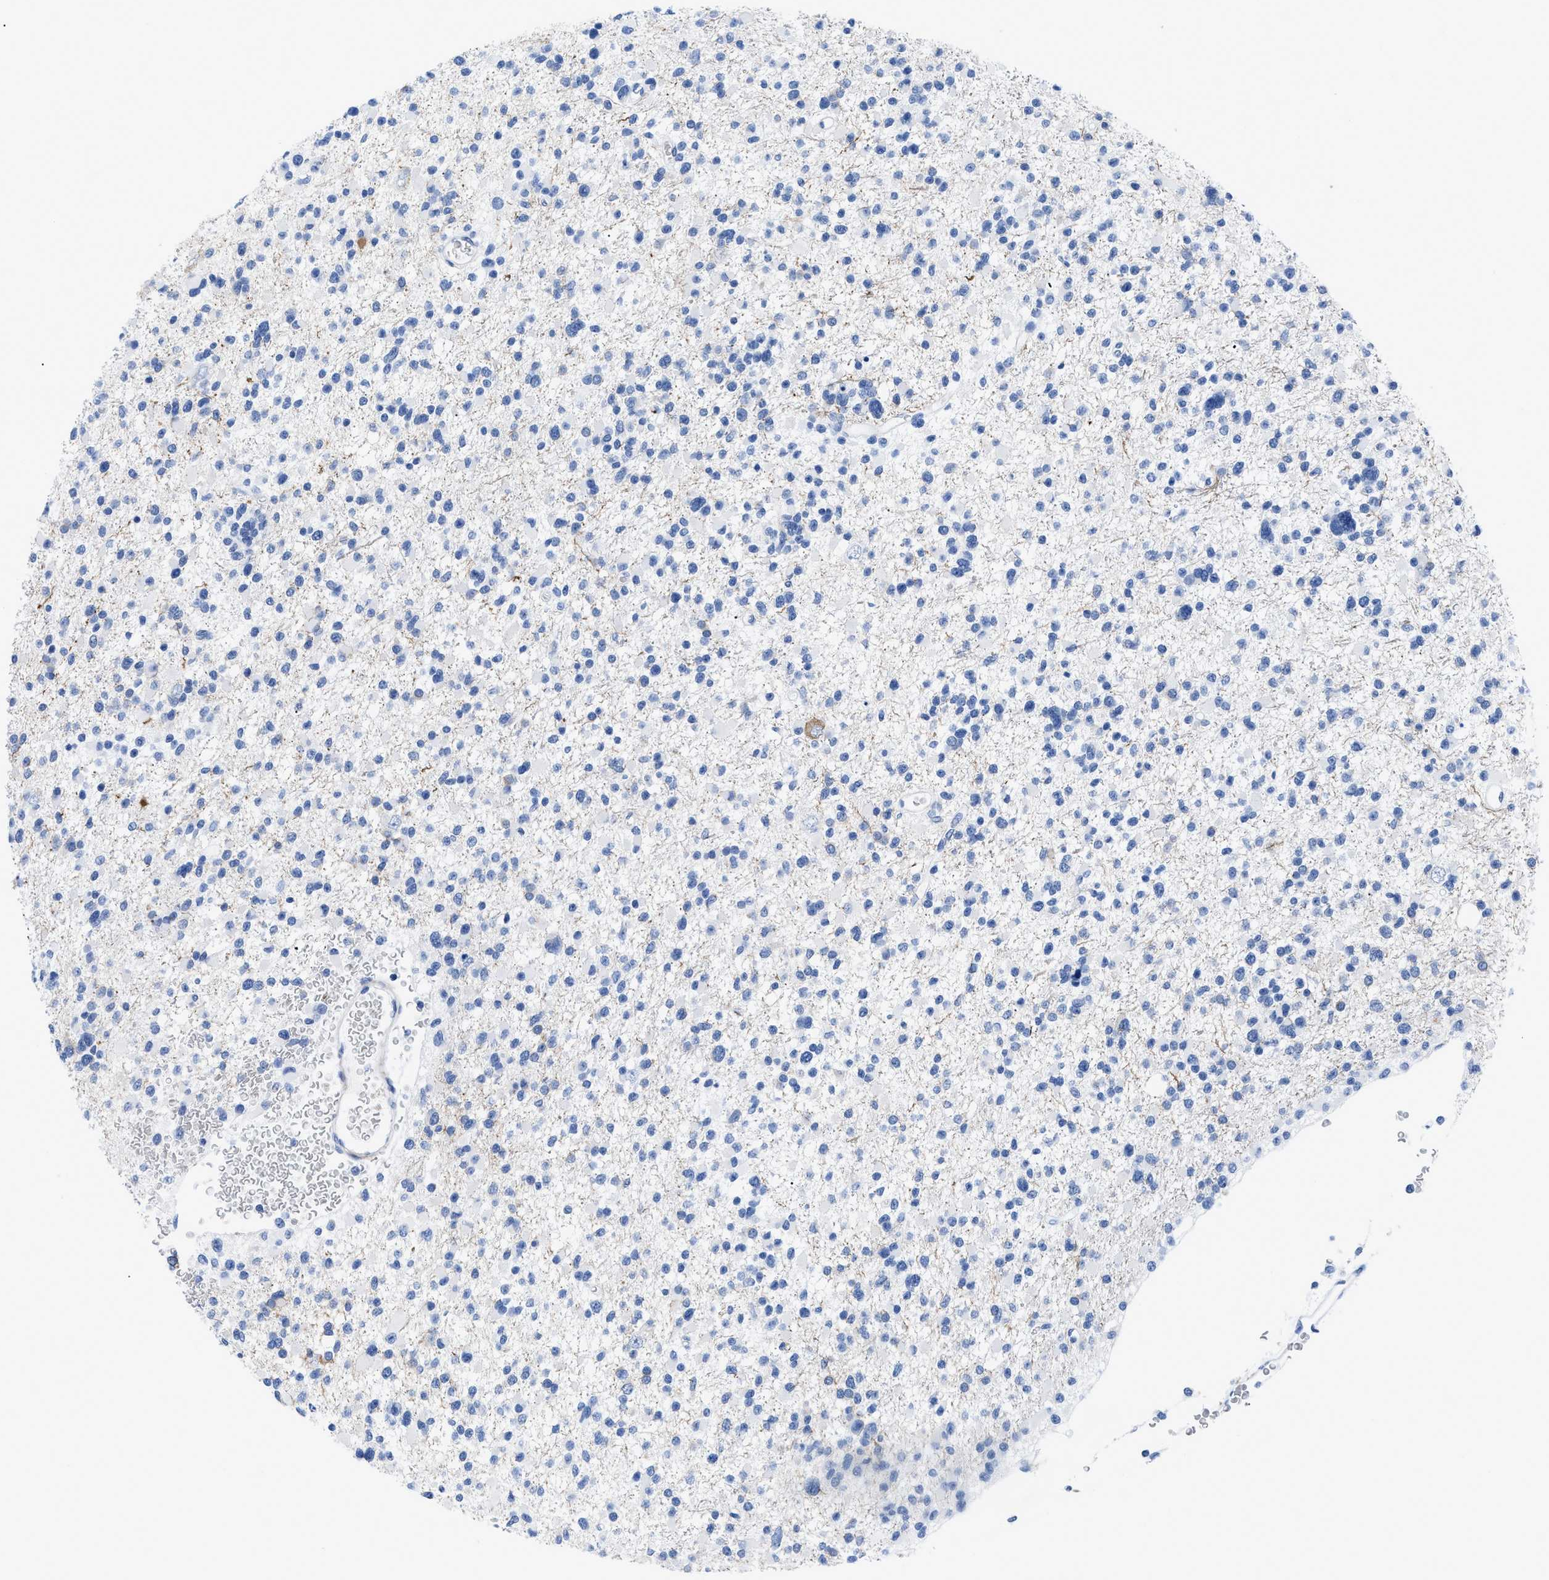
{"staining": {"intensity": "negative", "quantity": "none", "location": "none"}, "tissue": "glioma", "cell_type": "Tumor cells", "image_type": "cancer", "snomed": [{"axis": "morphology", "description": "Glioma, malignant, Low grade"}, {"axis": "topography", "description": "Brain"}], "caption": "Immunohistochemistry (IHC) of human malignant glioma (low-grade) shows no staining in tumor cells.", "gene": "DUSP26", "patient": {"sex": "female", "age": 22}}